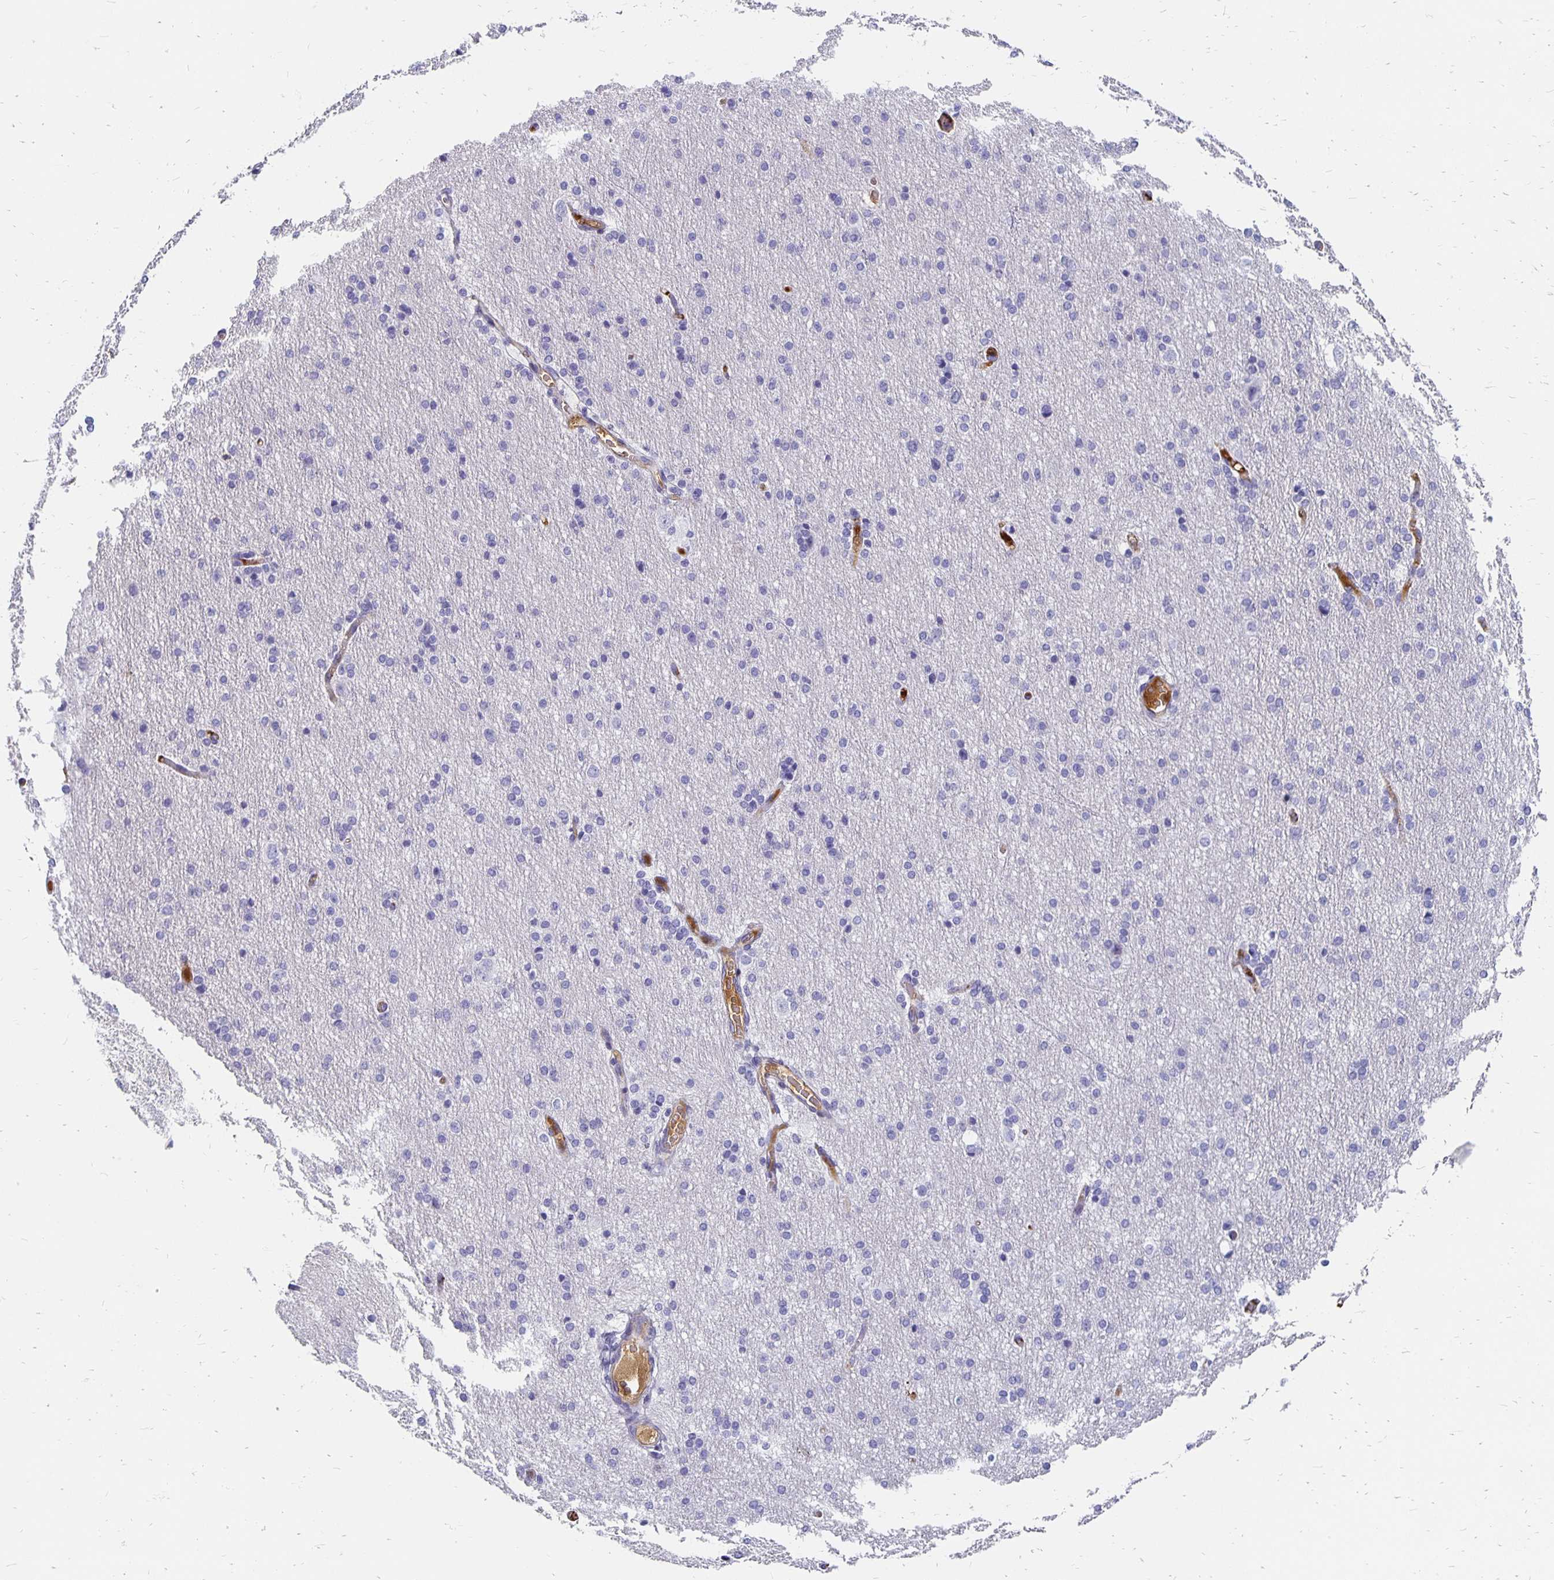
{"staining": {"intensity": "negative", "quantity": "none", "location": "none"}, "tissue": "cerebral cortex", "cell_type": "Endothelial cells", "image_type": "normal", "snomed": [{"axis": "morphology", "description": "Normal tissue, NOS"}, {"axis": "morphology", "description": "Inflammation, NOS"}, {"axis": "topography", "description": "Cerebral cortex"}], "caption": "The immunohistochemistry photomicrograph has no significant positivity in endothelial cells of cerebral cortex. (IHC, brightfield microscopy, high magnification).", "gene": "APOB", "patient": {"sex": "male", "age": 6}}